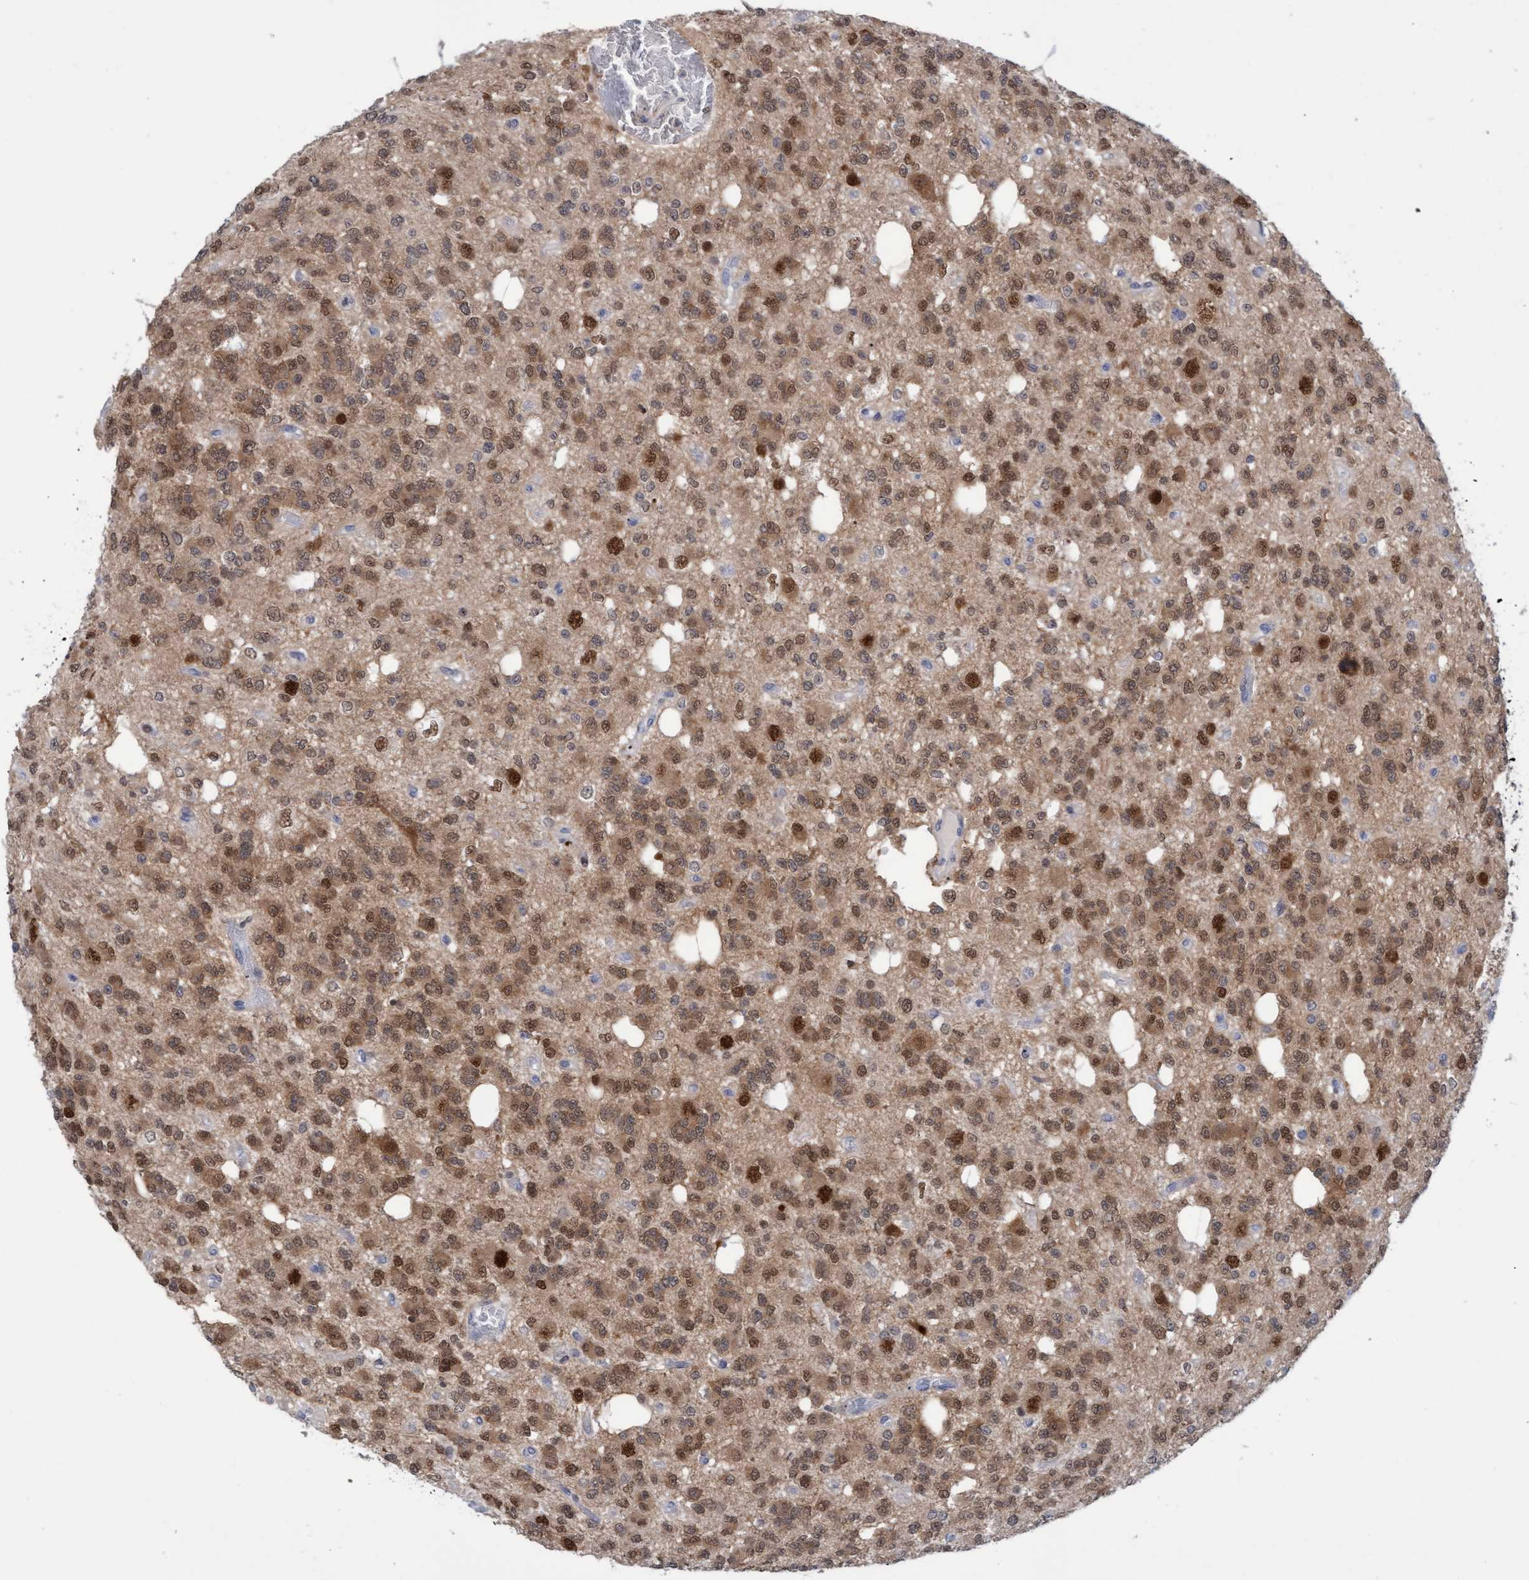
{"staining": {"intensity": "moderate", "quantity": ">75%", "location": "cytoplasmic/membranous,nuclear"}, "tissue": "glioma", "cell_type": "Tumor cells", "image_type": "cancer", "snomed": [{"axis": "morphology", "description": "Glioma, malignant, Low grade"}, {"axis": "topography", "description": "Brain"}], "caption": "Immunohistochemistry (DAB) staining of malignant glioma (low-grade) reveals moderate cytoplasmic/membranous and nuclear protein staining in approximately >75% of tumor cells. (IHC, brightfield microscopy, high magnification).", "gene": "PINX1", "patient": {"sex": "male", "age": 38}}